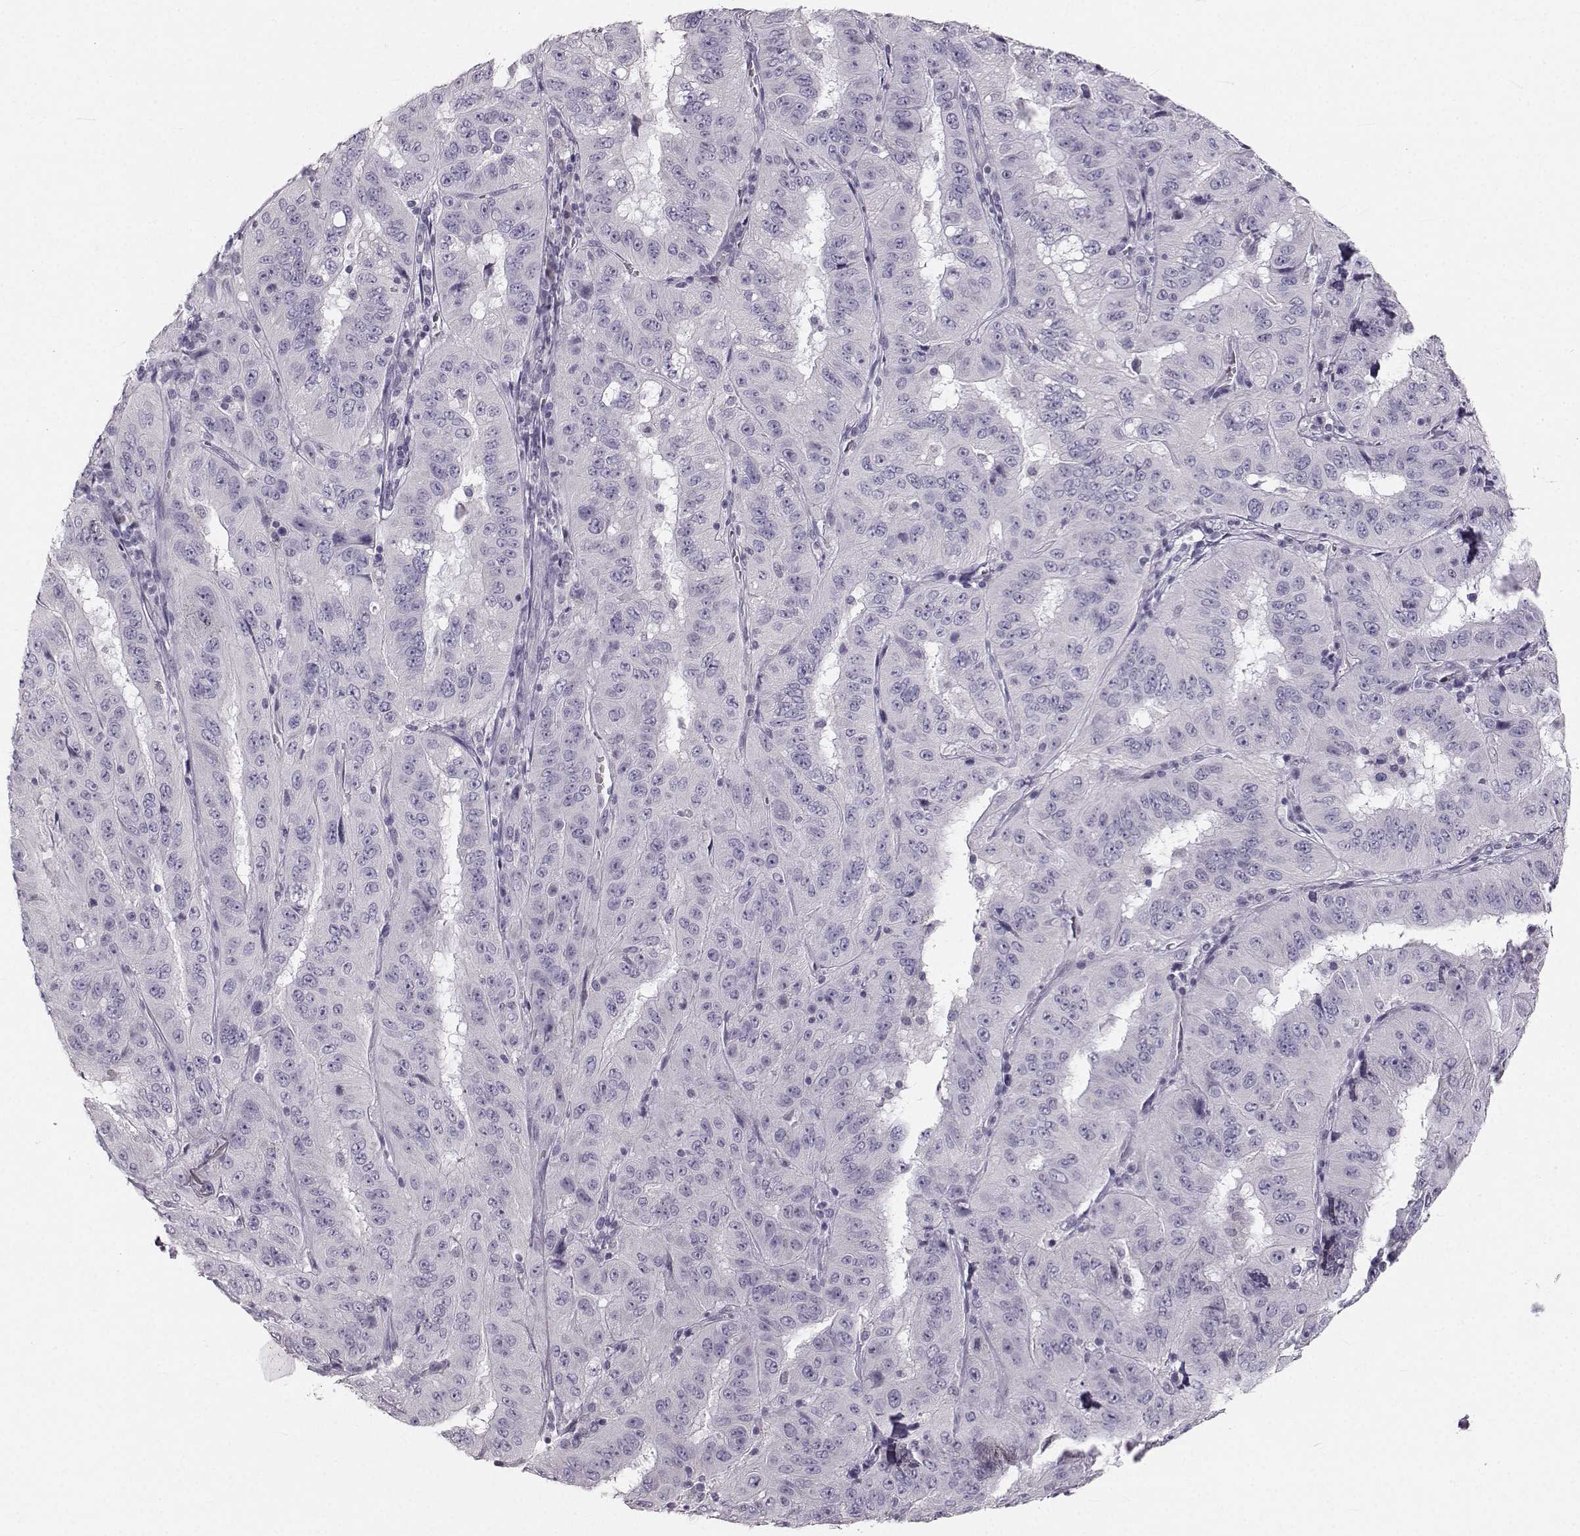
{"staining": {"intensity": "negative", "quantity": "none", "location": "none"}, "tissue": "pancreatic cancer", "cell_type": "Tumor cells", "image_type": "cancer", "snomed": [{"axis": "morphology", "description": "Adenocarcinoma, NOS"}, {"axis": "topography", "description": "Pancreas"}], "caption": "Immunohistochemistry (IHC) photomicrograph of human pancreatic cancer stained for a protein (brown), which reveals no staining in tumor cells.", "gene": "OIP5", "patient": {"sex": "male", "age": 63}}